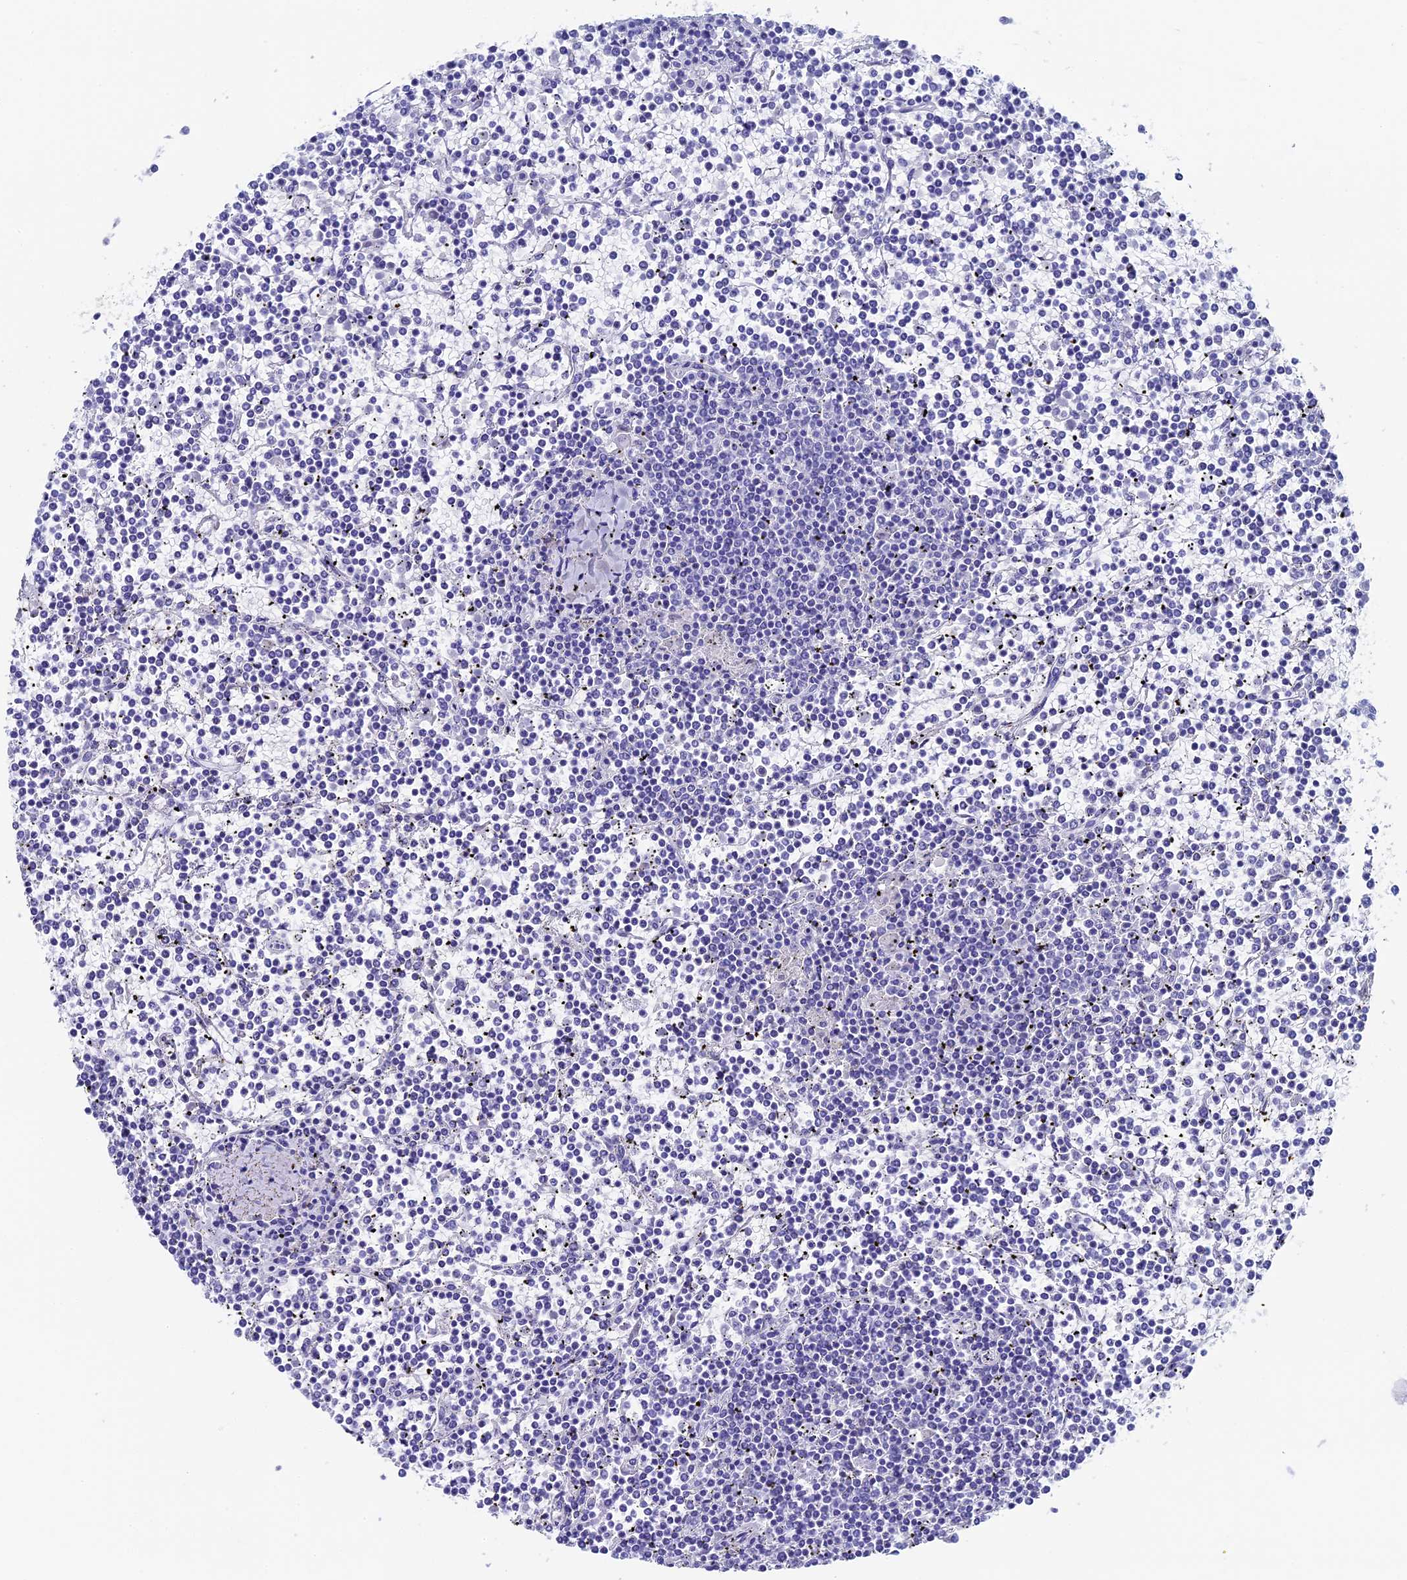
{"staining": {"intensity": "negative", "quantity": "none", "location": "none"}, "tissue": "lymphoma", "cell_type": "Tumor cells", "image_type": "cancer", "snomed": [{"axis": "morphology", "description": "Malignant lymphoma, non-Hodgkin's type, Low grade"}, {"axis": "topography", "description": "Spleen"}], "caption": "Tumor cells are negative for protein expression in human low-grade malignant lymphoma, non-Hodgkin's type.", "gene": "UNC119", "patient": {"sex": "female", "age": 19}}